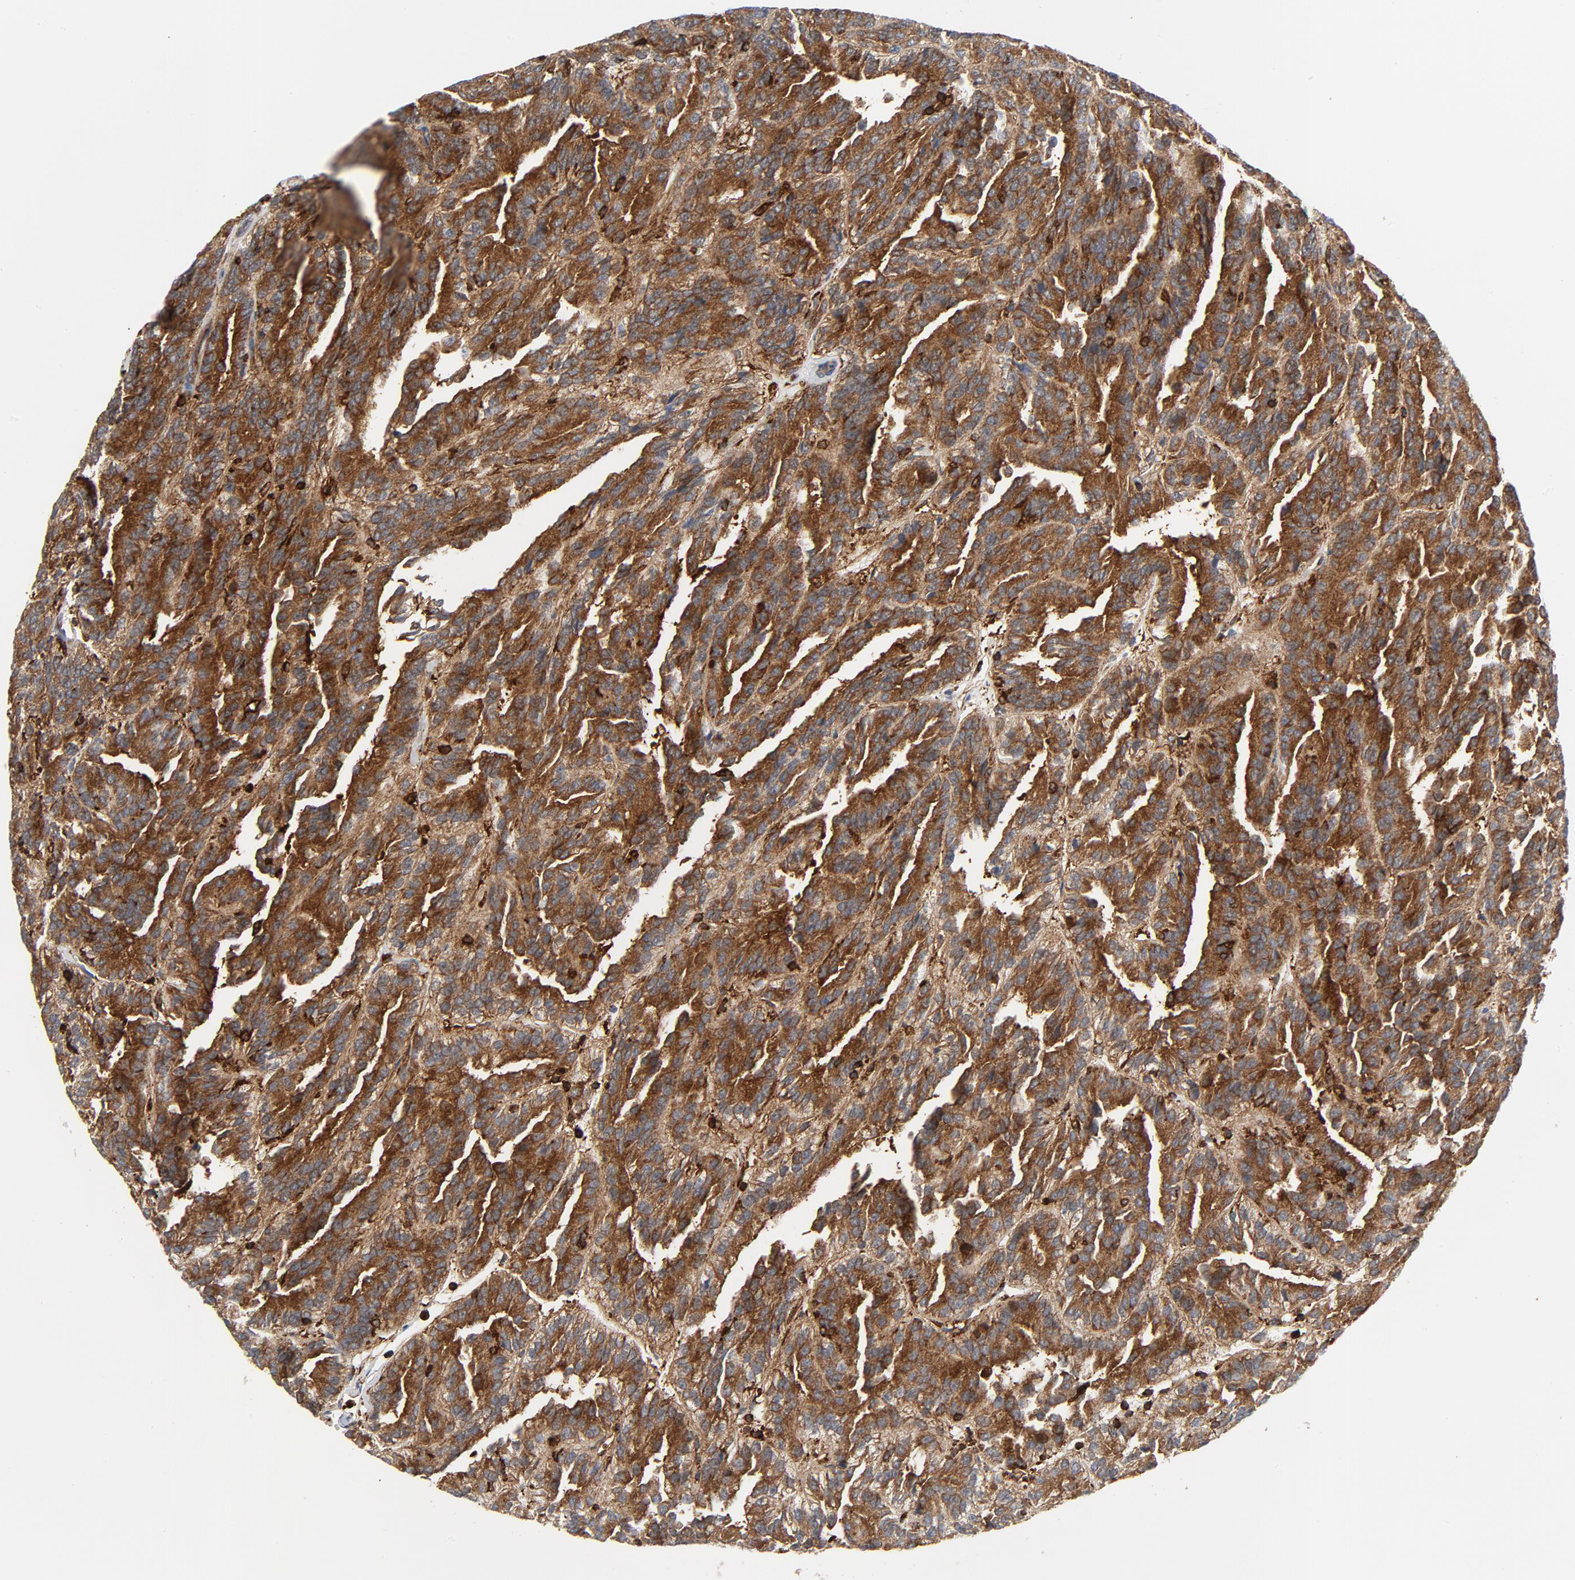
{"staining": {"intensity": "strong", "quantity": ">75%", "location": "cytoplasmic/membranous"}, "tissue": "renal cancer", "cell_type": "Tumor cells", "image_type": "cancer", "snomed": [{"axis": "morphology", "description": "Adenocarcinoma, NOS"}, {"axis": "topography", "description": "Kidney"}], "caption": "Adenocarcinoma (renal) was stained to show a protein in brown. There is high levels of strong cytoplasmic/membranous expression in approximately >75% of tumor cells.", "gene": "YES1", "patient": {"sex": "male", "age": 46}}